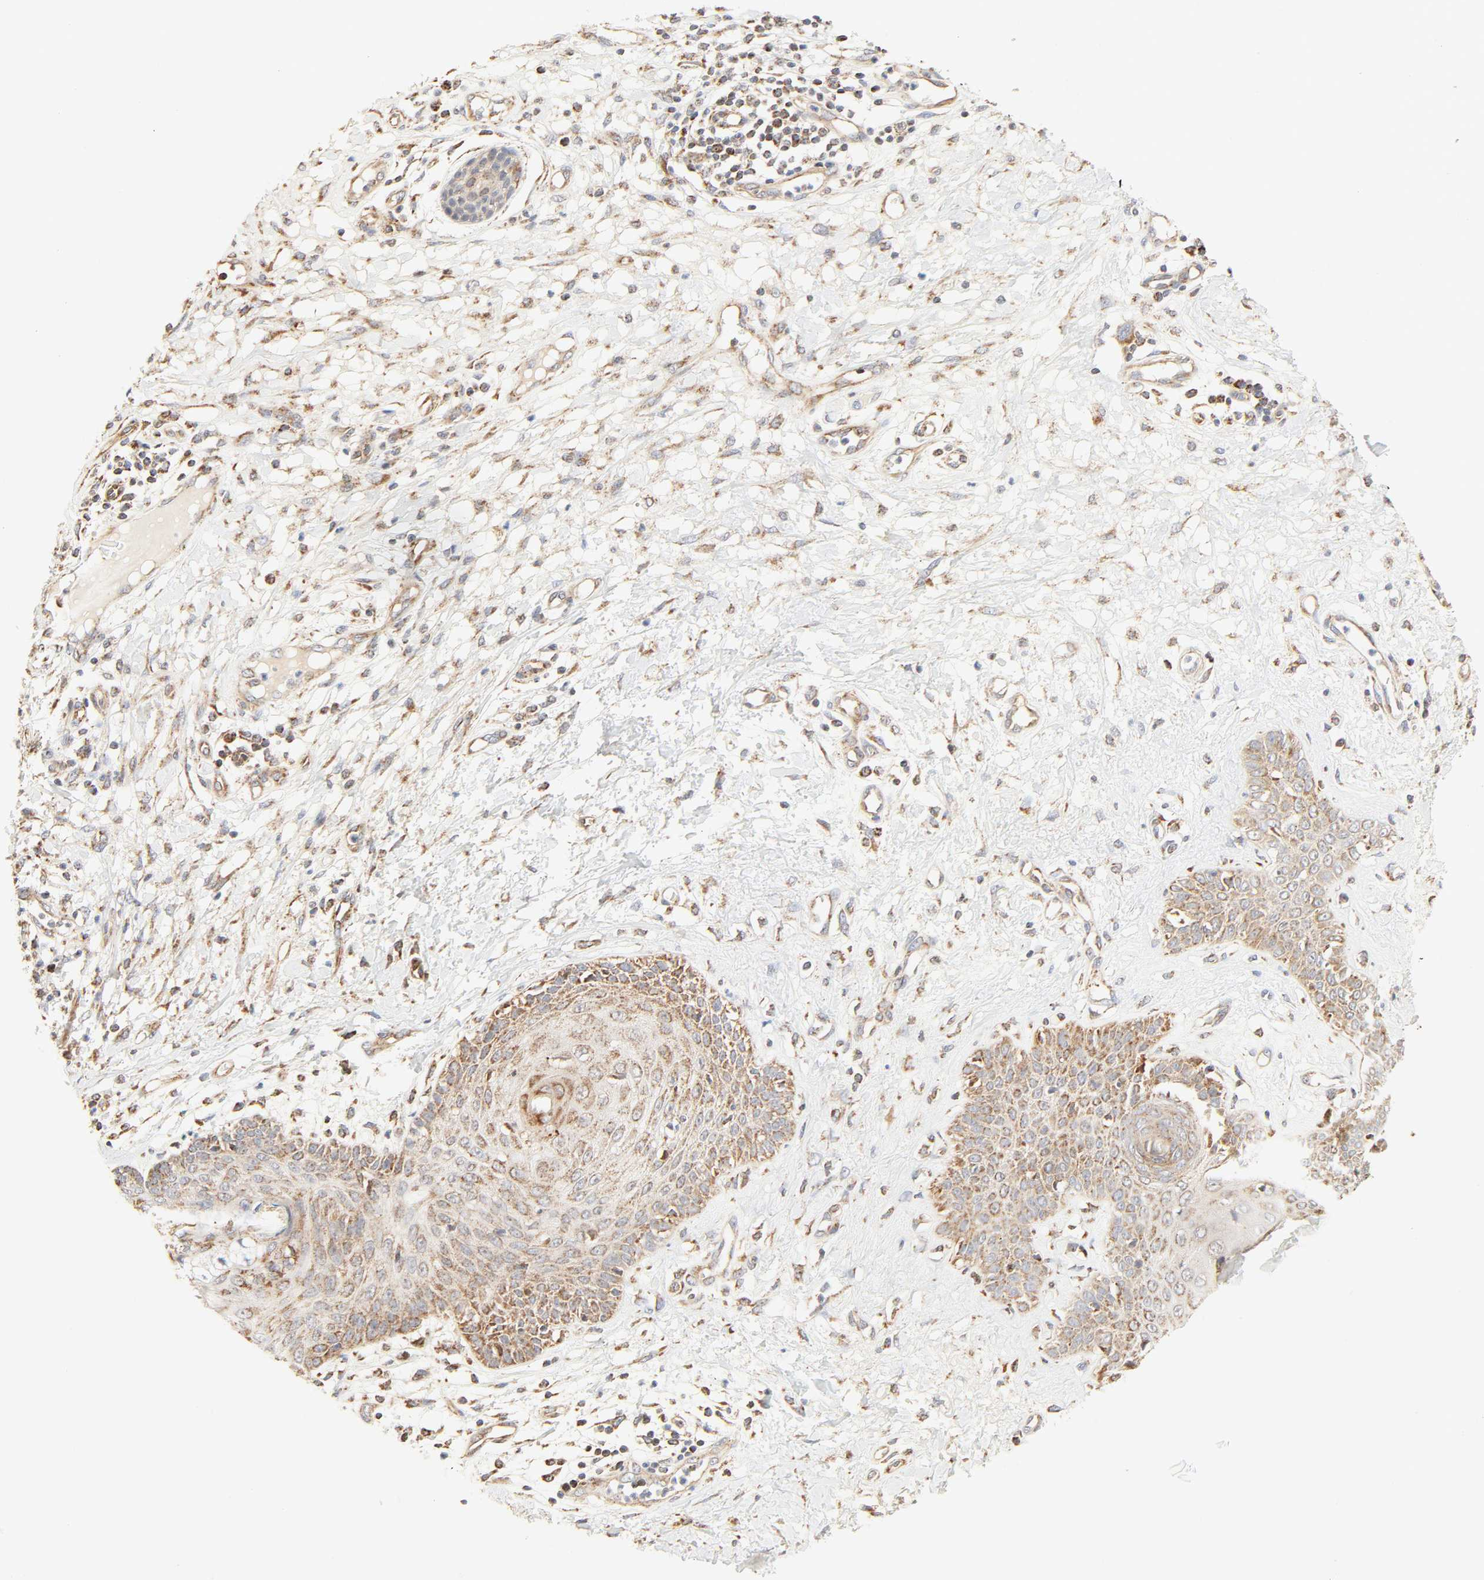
{"staining": {"intensity": "moderate", "quantity": ">75%", "location": "cytoplasmic/membranous"}, "tissue": "skin cancer", "cell_type": "Tumor cells", "image_type": "cancer", "snomed": [{"axis": "morphology", "description": "Squamous cell carcinoma, NOS"}, {"axis": "topography", "description": "Skin"}], "caption": "This is a photomicrograph of IHC staining of skin cancer, which shows moderate expression in the cytoplasmic/membranous of tumor cells.", "gene": "ZMAT5", "patient": {"sex": "female", "age": 78}}